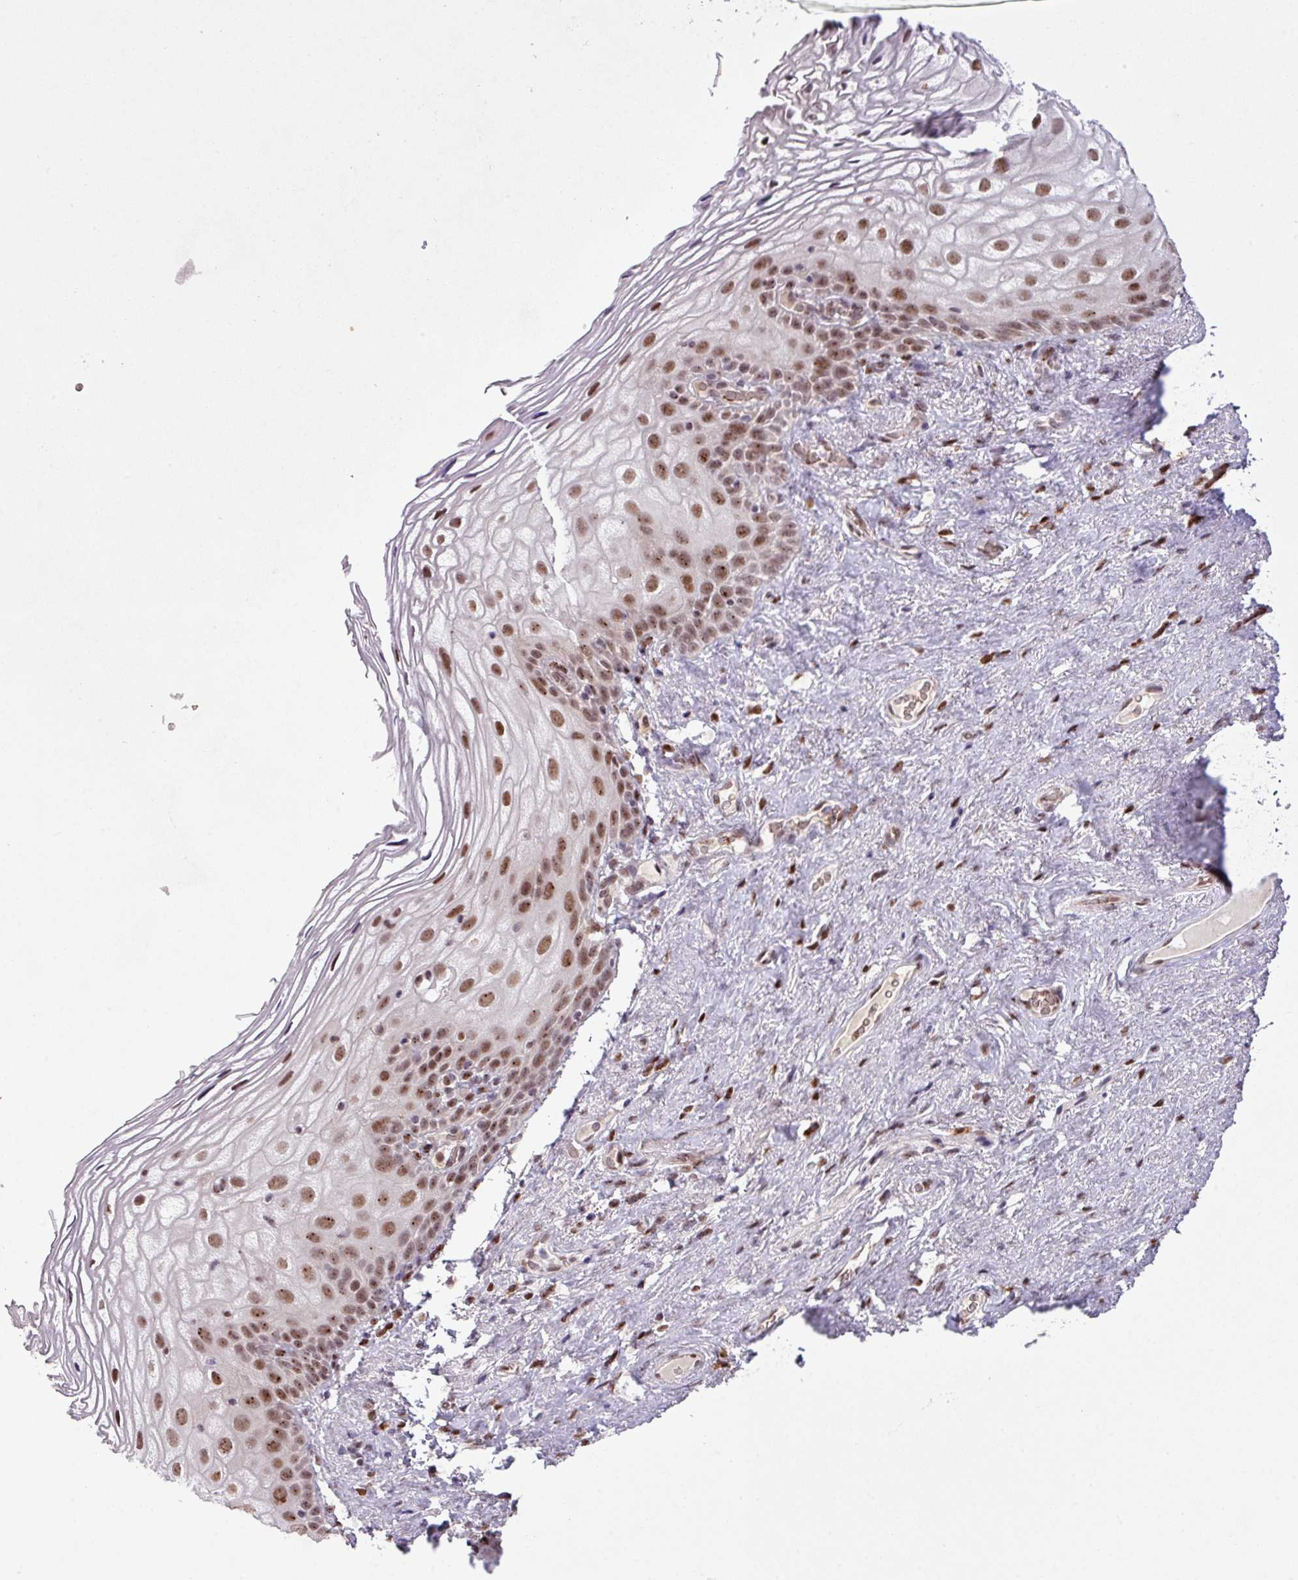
{"staining": {"intensity": "moderate", "quantity": ">75%", "location": "nuclear"}, "tissue": "vagina", "cell_type": "Squamous epithelial cells", "image_type": "normal", "snomed": [{"axis": "morphology", "description": "Normal tissue, NOS"}, {"axis": "topography", "description": "Vagina"}, {"axis": "topography", "description": "Peripheral nerve tissue"}], "caption": "Unremarkable vagina exhibits moderate nuclear positivity in approximately >75% of squamous epithelial cells.", "gene": "PRDM5", "patient": {"sex": "female", "age": 71}}